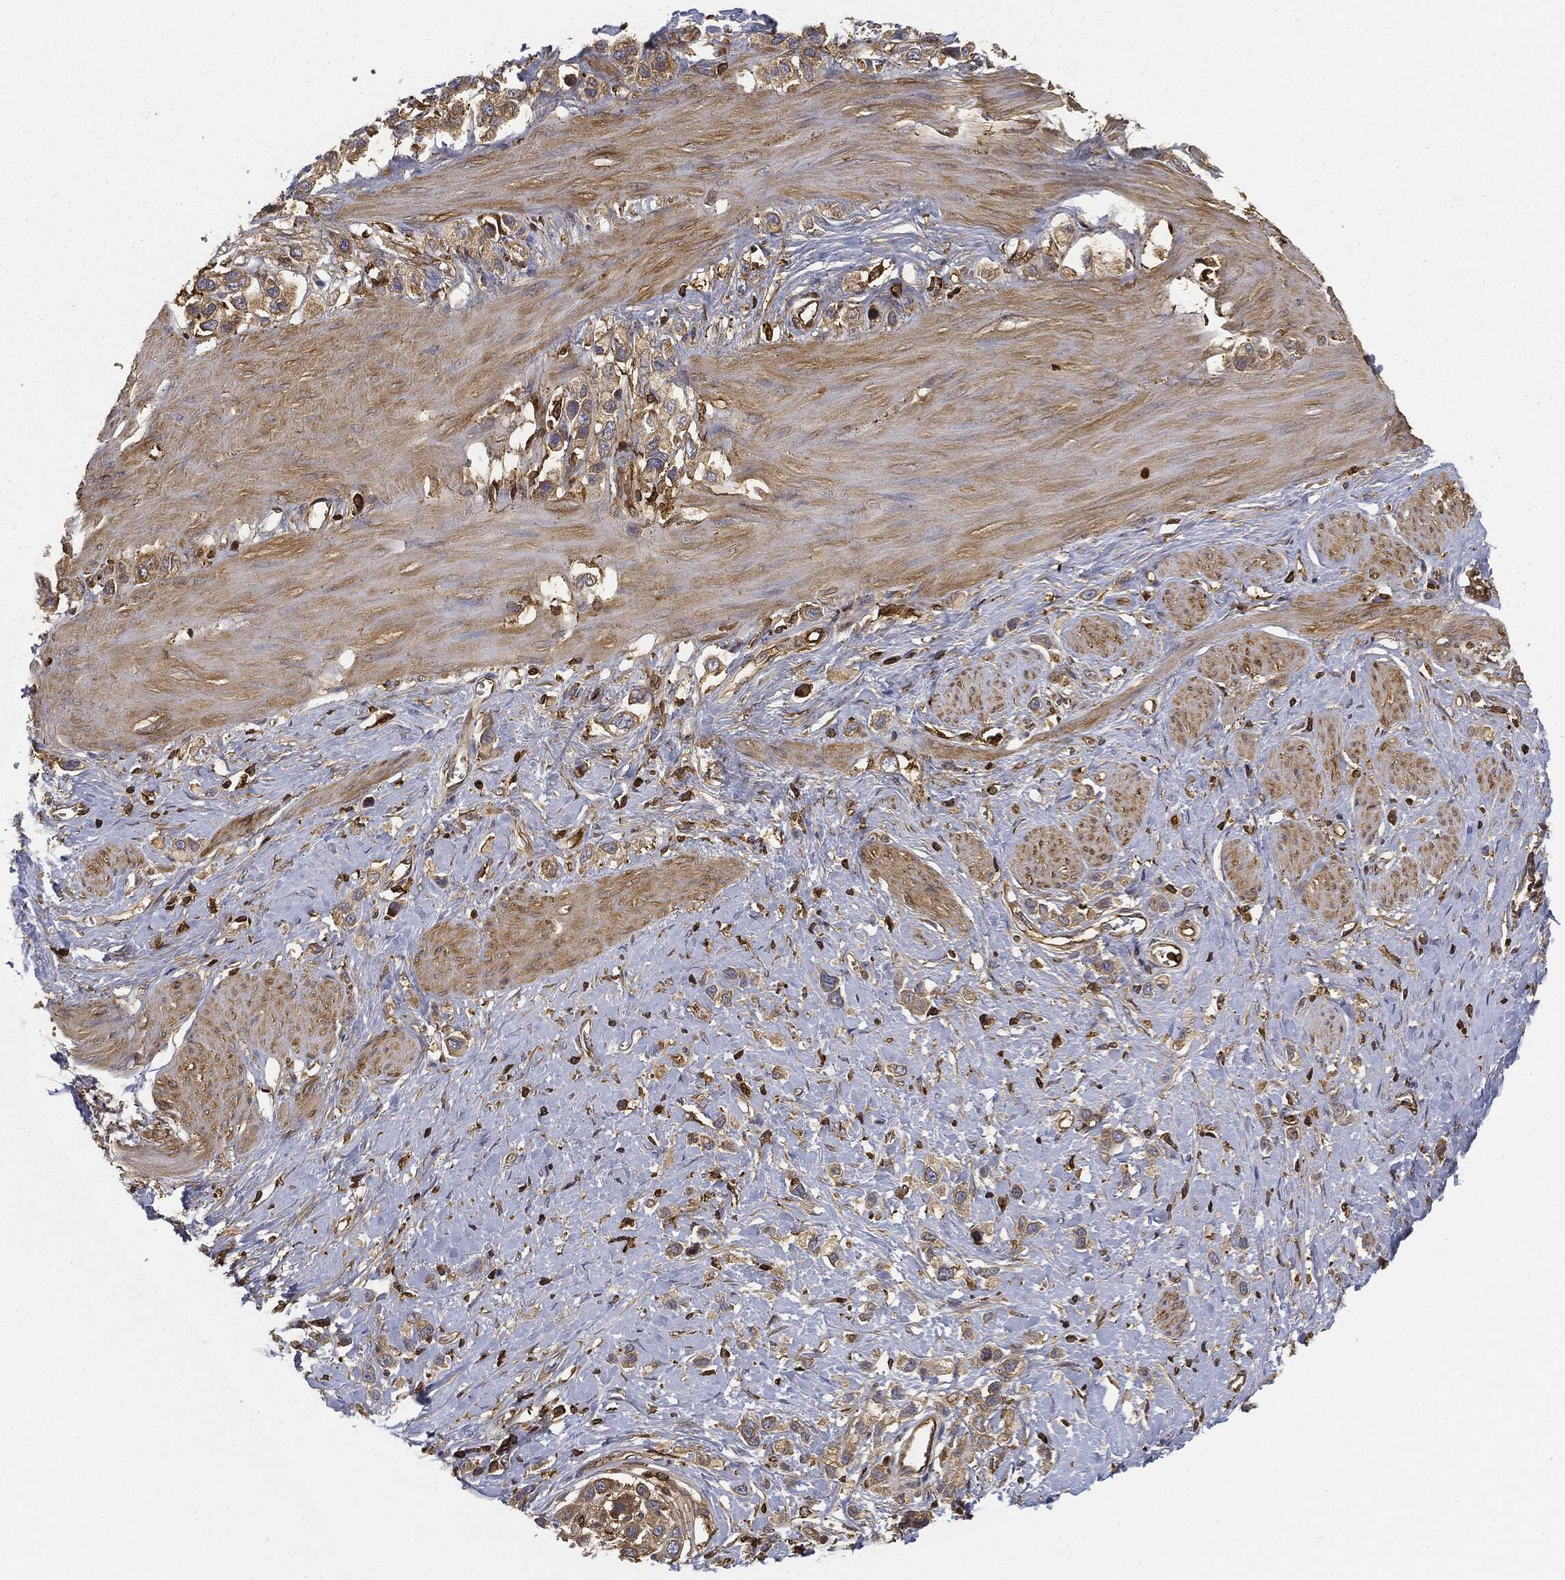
{"staining": {"intensity": "moderate", "quantity": "25%-75%", "location": "cytoplasmic/membranous"}, "tissue": "stomach cancer", "cell_type": "Tumor cells", "image_type": "cancer", "snomed": [{"axis": "morphology", "description": "Normal tissue, NOS"}, {"axis": "morphology", "description": "Adenocarcinoma, NOS"}, {"axis": "morphology", "description": "Adenocarcinoma, High grade"}, {"axis": "topography", "description": "Stomach, upper"}, {"axis": "topography", "description": "Stomach"}], "caption": "Stomach adenocarcinoma was stained to show a protein in brown. There is medium levels of moderate cytoplasmic/membranous expression in approximately 25%-75% of tumor cells. Nuclei are stained in blue.", "gene": "WDR1", "patient": {"sex": "female", "age": 65}}